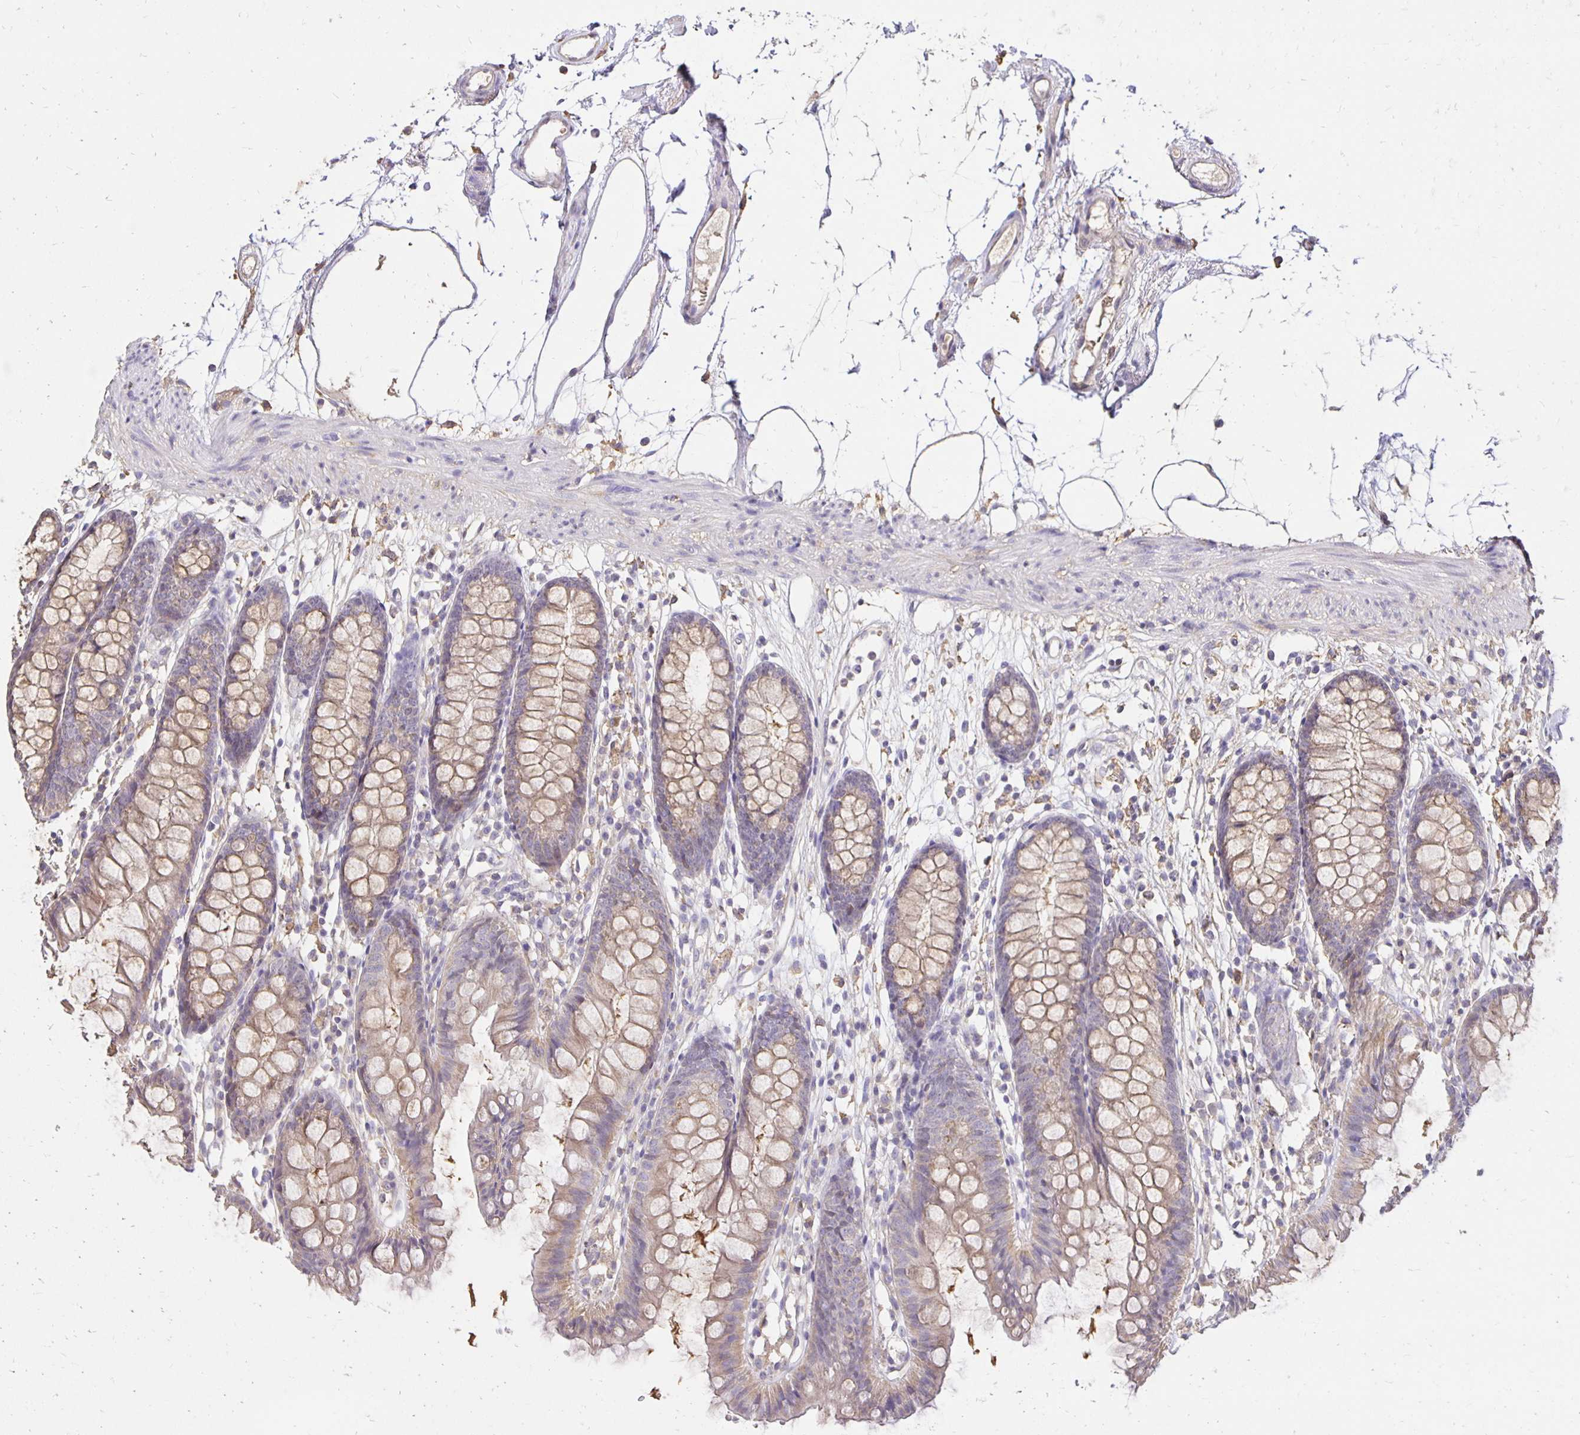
{"staining": {"intensity": "negative", "quantity": "none", "location": "none"}, "tissue": "colon", "cell_type": "Endothelial cells", "image_type": "normal", "snomed": [{"axis": "morphology", "description": "Normal tissue, NOS"}, {"axis": "topography", "description": "Colon"}], "caption": "The photomicrograph demonstrates no significant positivity in endothelial cells of colon. (Stains: DAB (3,3'-diaminobenzidine) immunohistochemistry with hematoxylin counter stain, Microscopy: brightfield microscopy at high magnification).", "gene": "PNPLA3", "patient": {"sex": "female", "age": 84}}